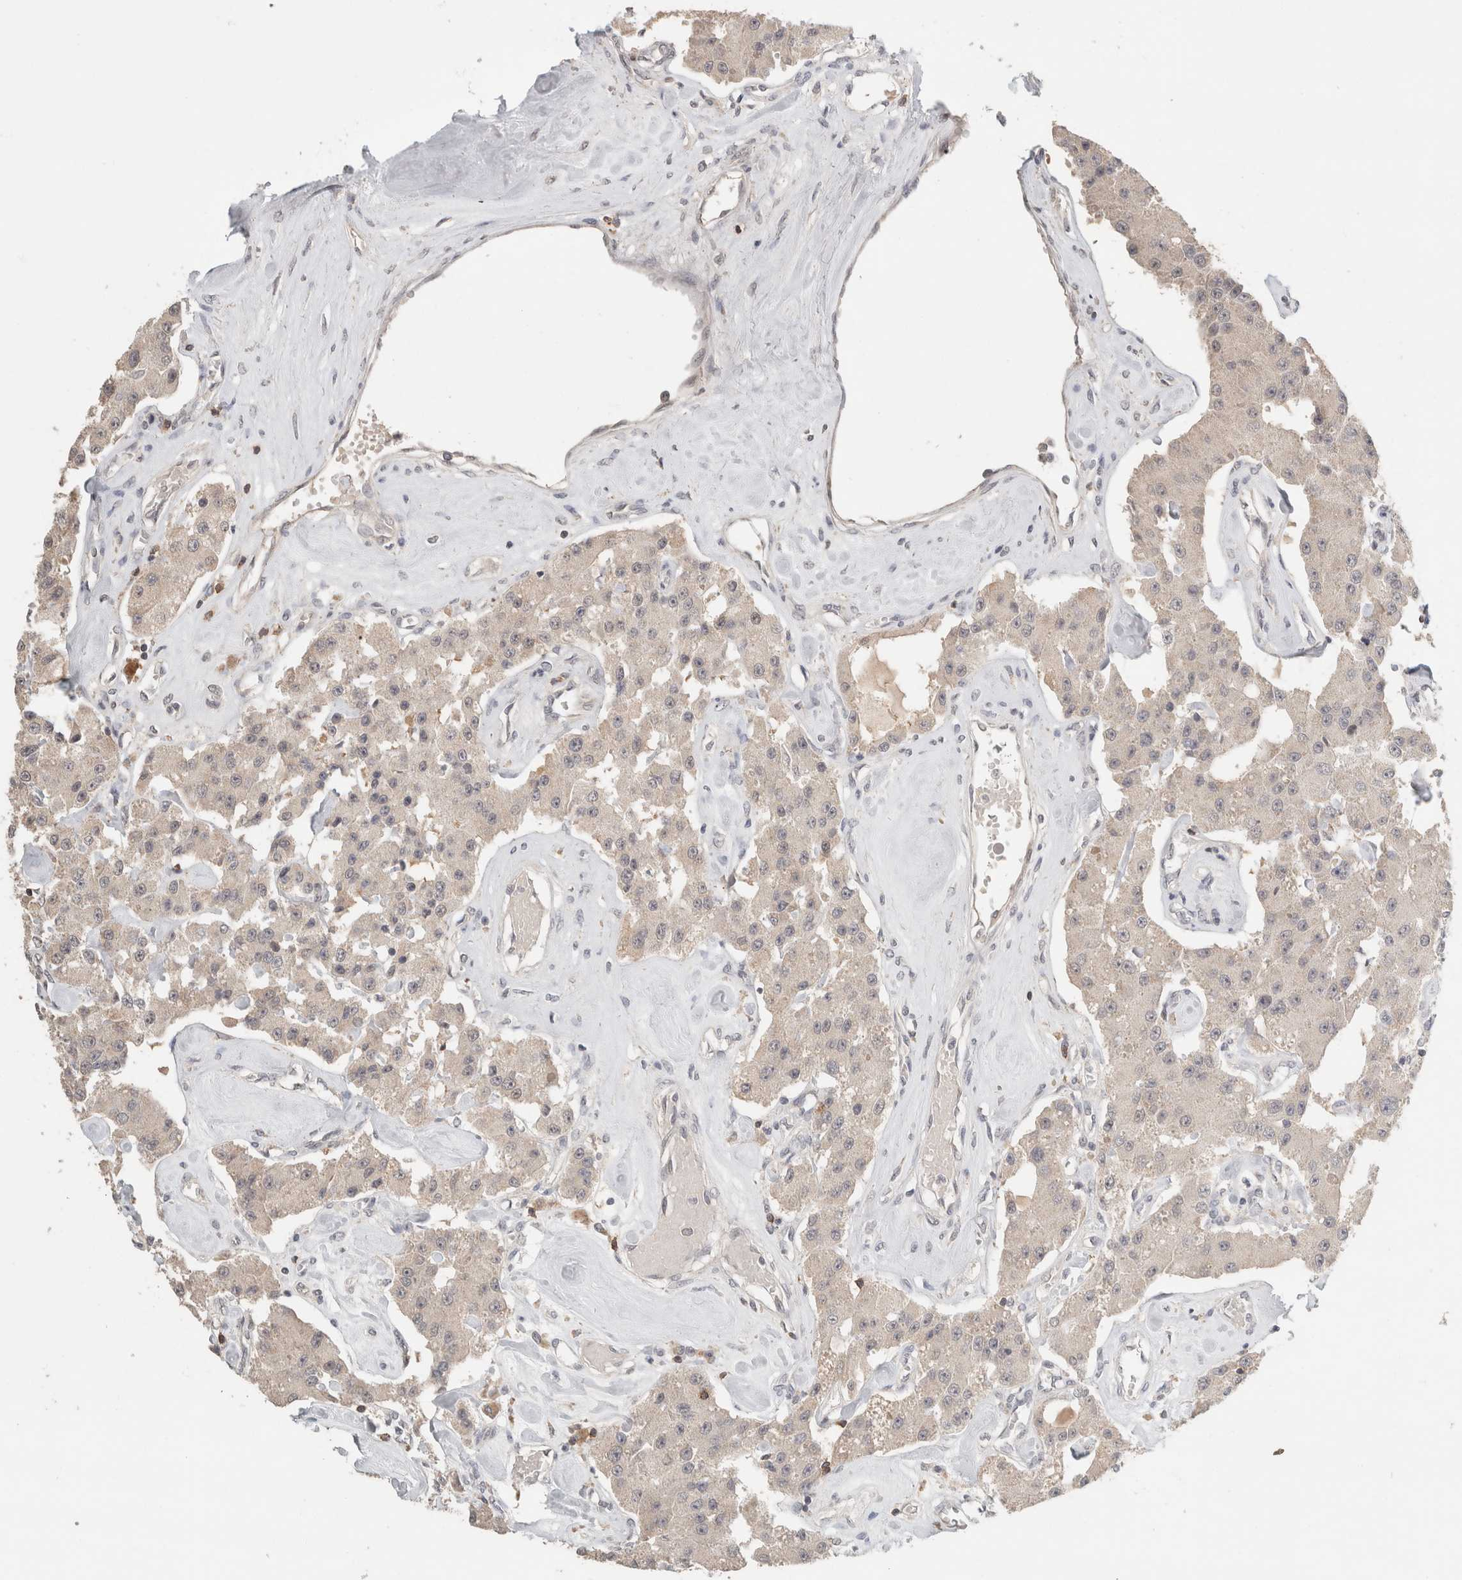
{"staining": {"intensity": "weak", "quantity": ">75%", "location": "cytoplasmic/membranous"}, "tissue": "carcinoid", "cell_type": "Tumor cells", "image_type": "cancer", "snomed": [{"axis": "morphology", "description": "Carcinoid, malignant, NOS"}, {"axis": "topography", "description": "Pancreas"}], "caption": "Protein staining of carcinoid tissue exhibits weak cytoplasmic/membranous staining in approximately >75% of tumor cells.", "gene": "TRAT1", "patient": {"sex": "male", "age": 41}}